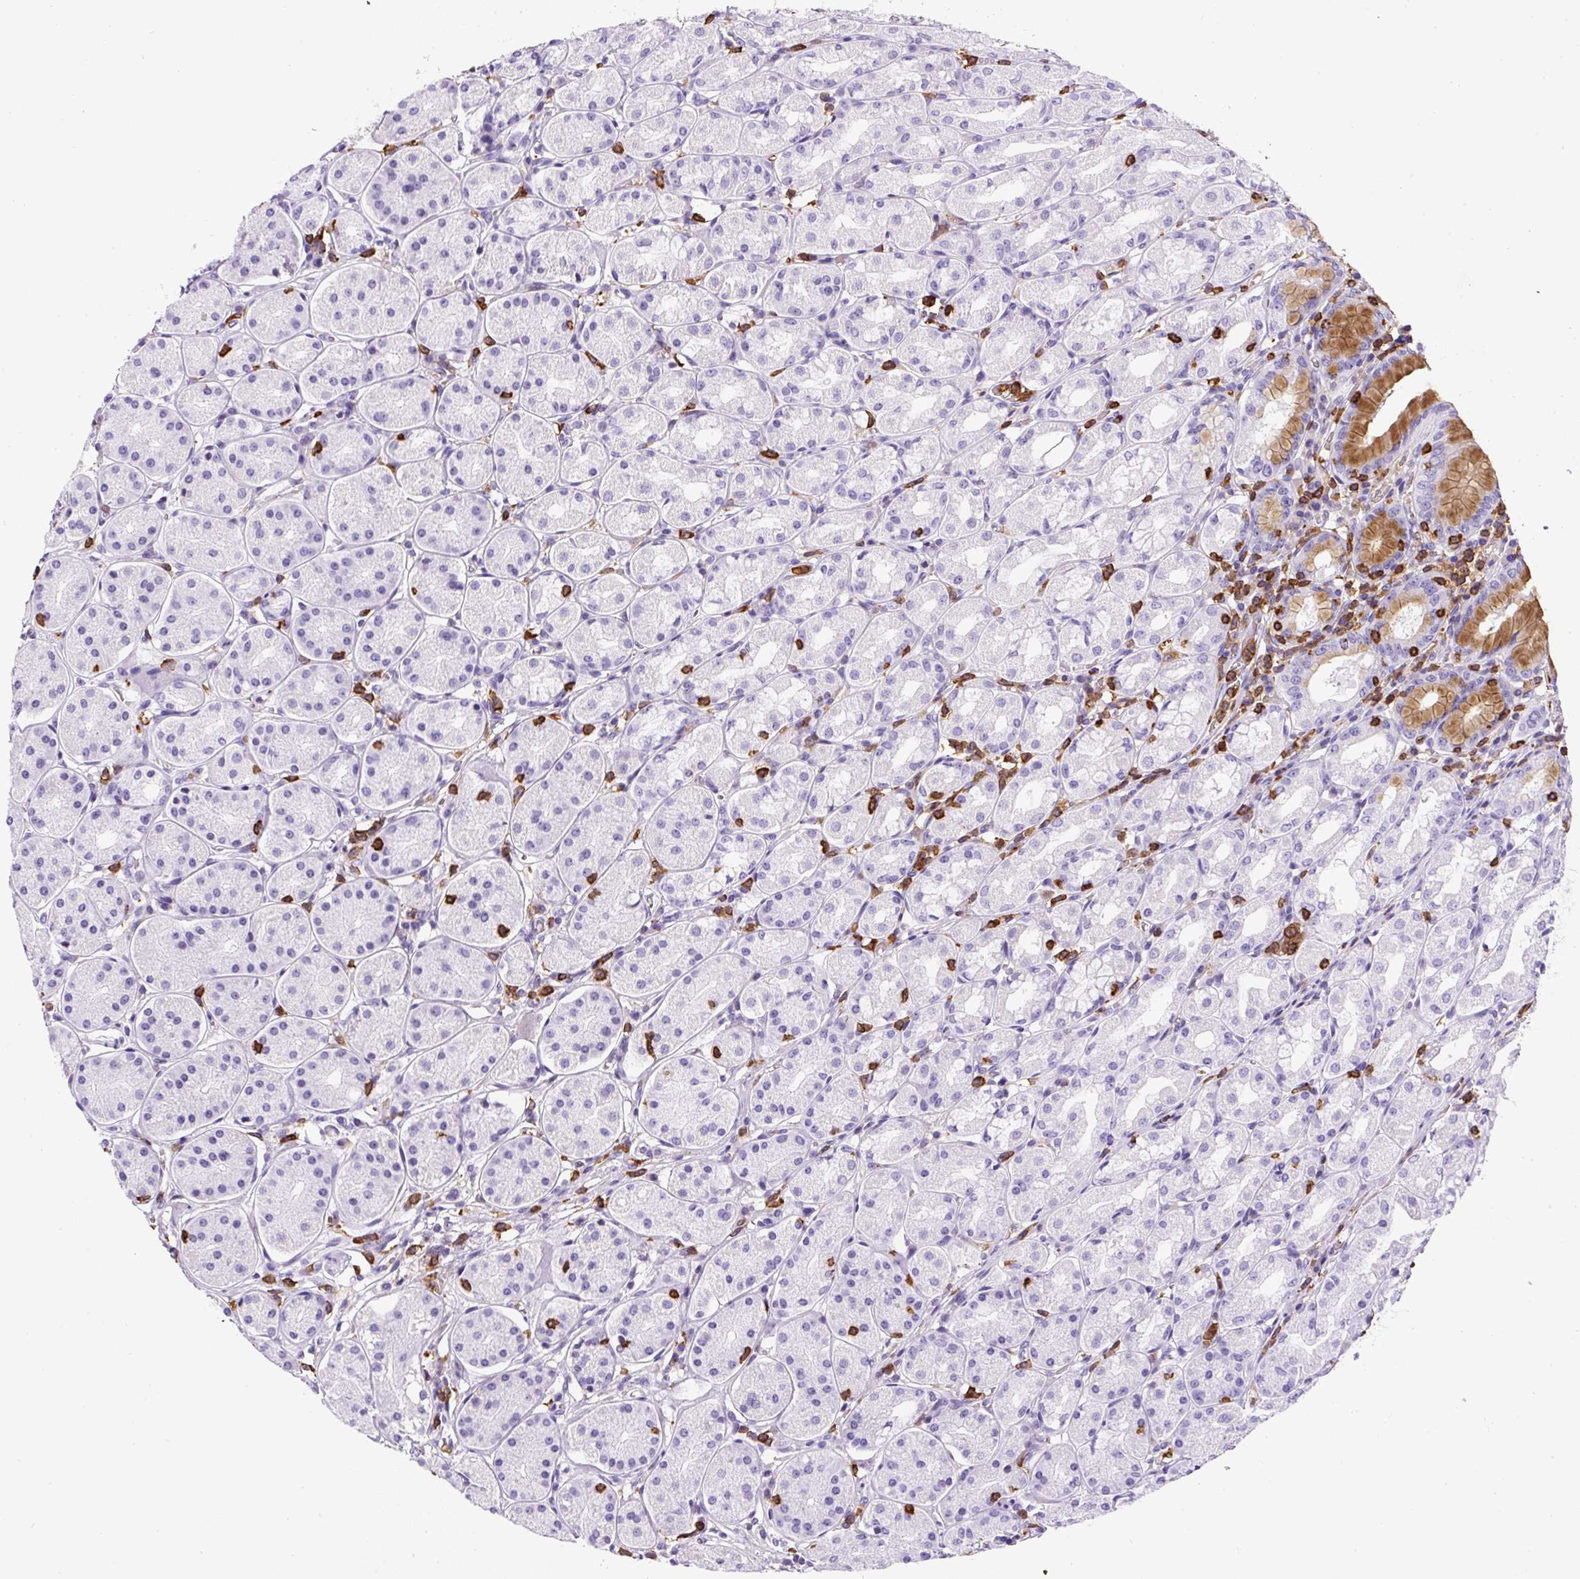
{"staining": {"intensity": "moderate", "quantity": "<25%", "location": "cytoplasmic/membranous"}, "tissue": "stomach", "cell_type": "Glandular cells", "image_type": "normal", "snomed": [{"axis": "morphology", "description": "Normal tissue, NOS"}, {"axis": "topography", "description": "Stomach"}, {"axis": "topography", "description": "Stomach, lower"}], "caption": "Immunohistochemical staining of normal human stomach displays <25% levels of moderate cytoplasmic/membranous protein positivity in about <25% of glandular cells.", "gene": "FAM228B", "patient": {"sex": "female", "age": 56}}